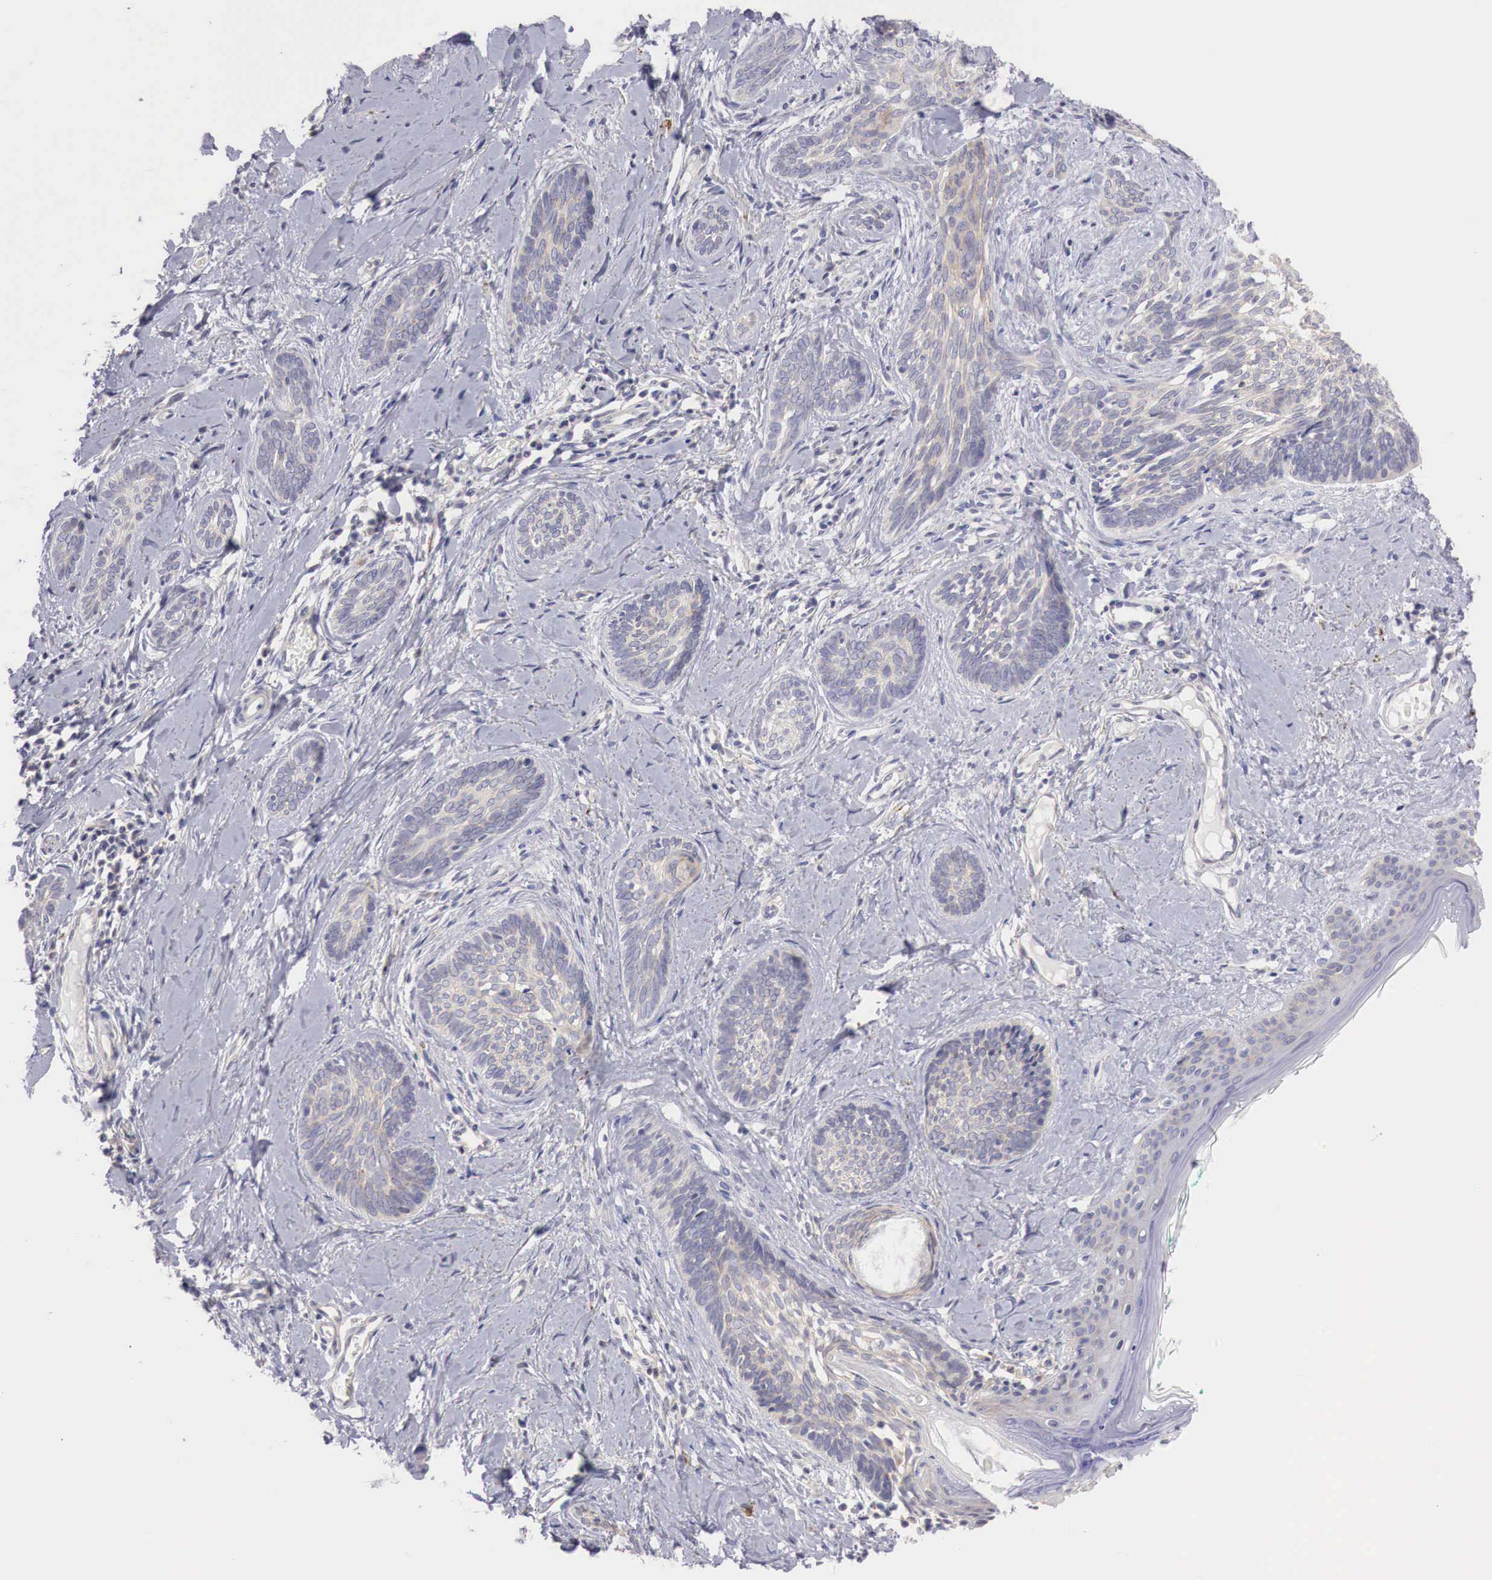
{"staining": {"intensity": "negative", "quantity": "none", "location": "none"}, "tissue": "skin cancer", "cell_type": "Tumor cells", "image_type": "cancer", "snomed": [{"axis": "morphology", "description": "Basal cell carcinoma"}, {"axis": "topography", "description": "Skin"}], "caption": "Tumor cells are negative for brown protein staining in basal cell carcinoma (skin).", "gene": "TRIM13", "patient": {"sex": "female", "age": 81}}